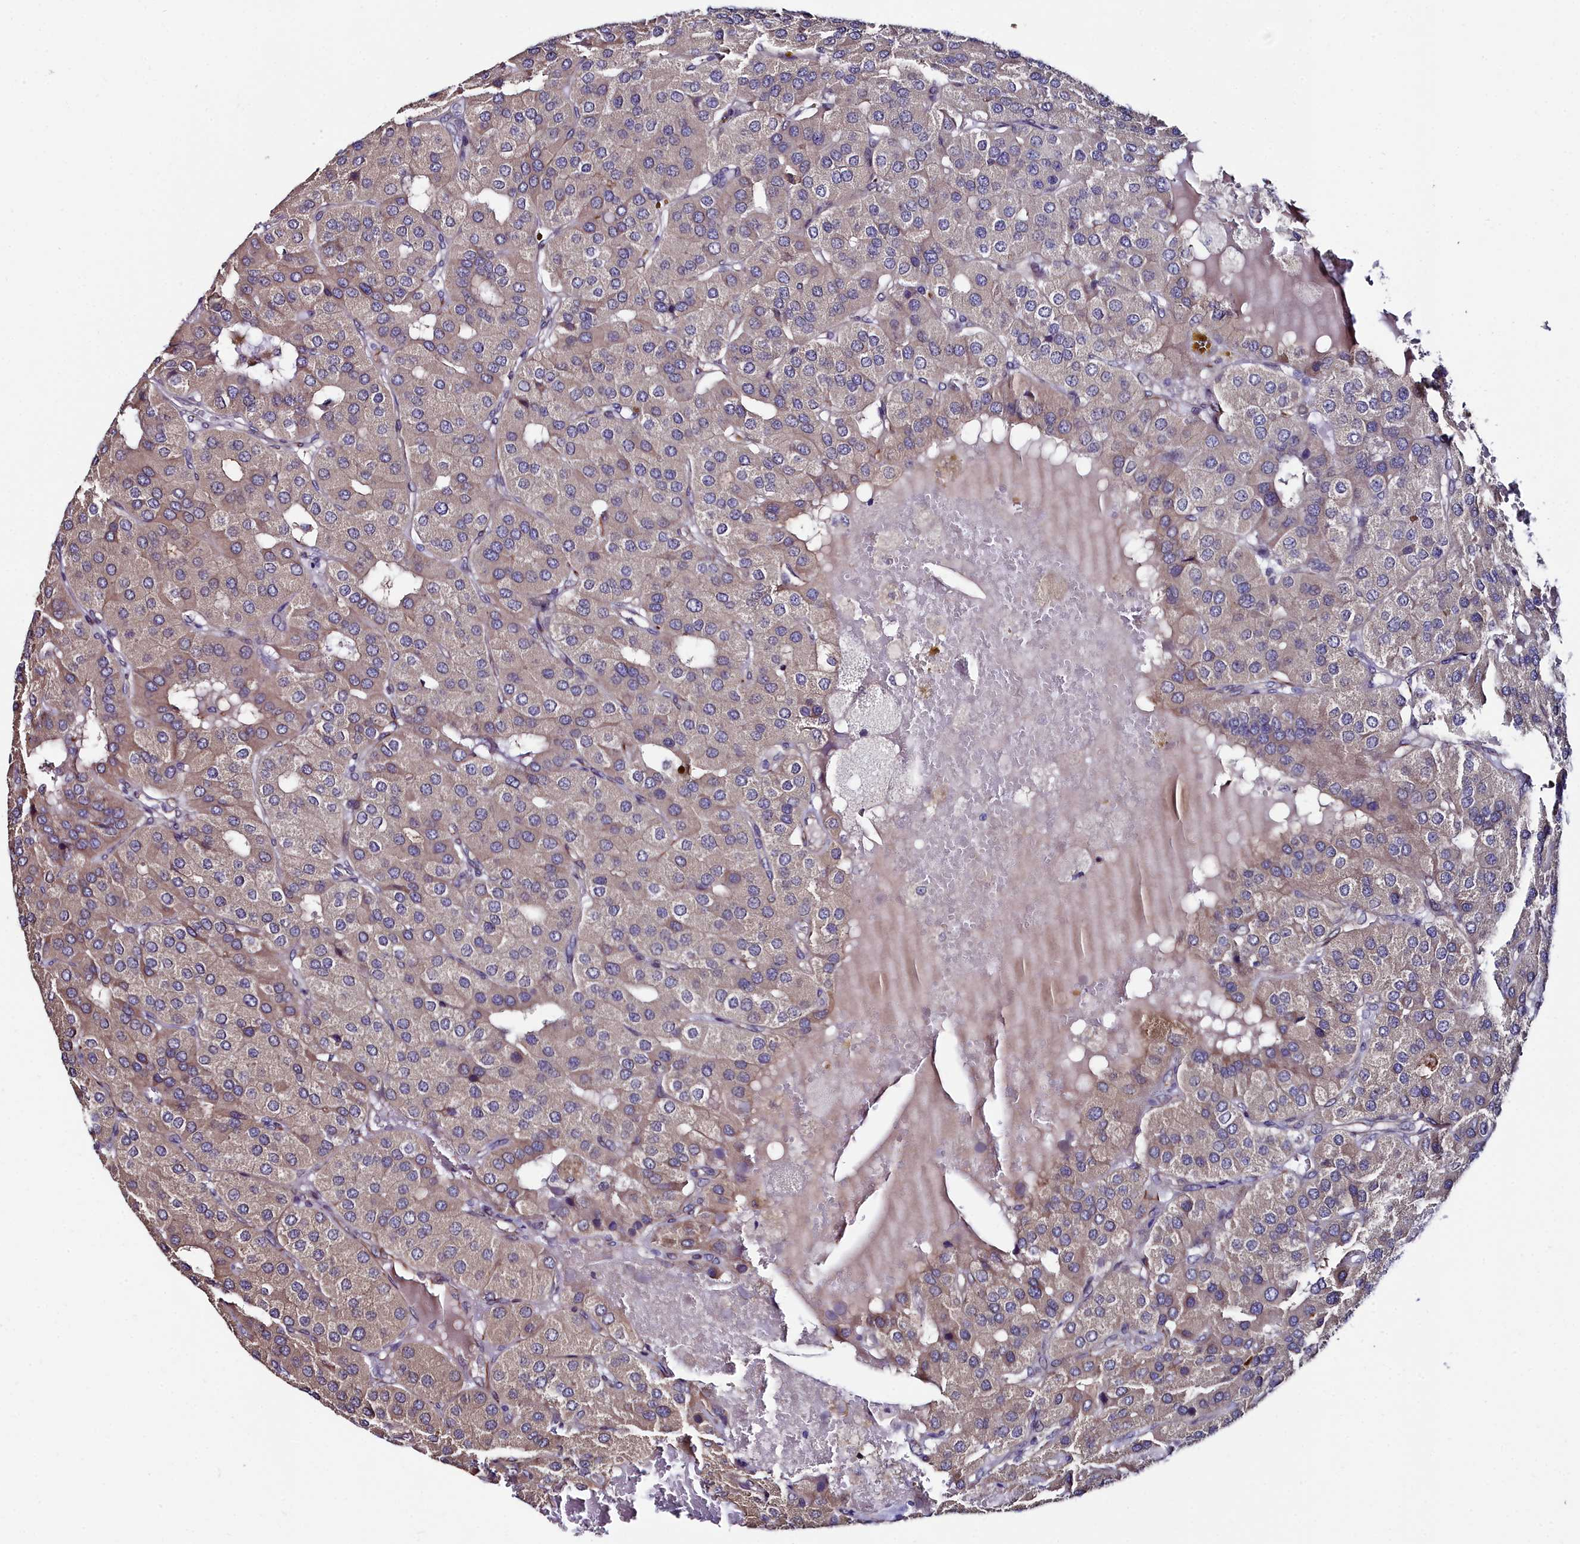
{"staining": {"intensity": "weak", "quantity": ">75%", "location": "cytoplasmic/membranous"}, "tissue": "parathyroid gland", "cell_type": "Glandular cells", "image_type": "normal", "snomed": [{"axis": "morphology", "description": "Normal tissue, NOS"}, {"axis": "morphology", "description": "Adenoma, NOS"}, {"axis": "topography", "description": "Parathyroid gland"}], "caption": "Protein staining of normal parathyroid gland displays weak cytoplasmic/membranous positivity in approximately >75% of glandular cells. Immunohistochemistry (ihc) stains the protein of interest in brown and the nuclei are stained blue.", "gene": "C4orf19", "patient": {"sex": "female", "age": 86}}